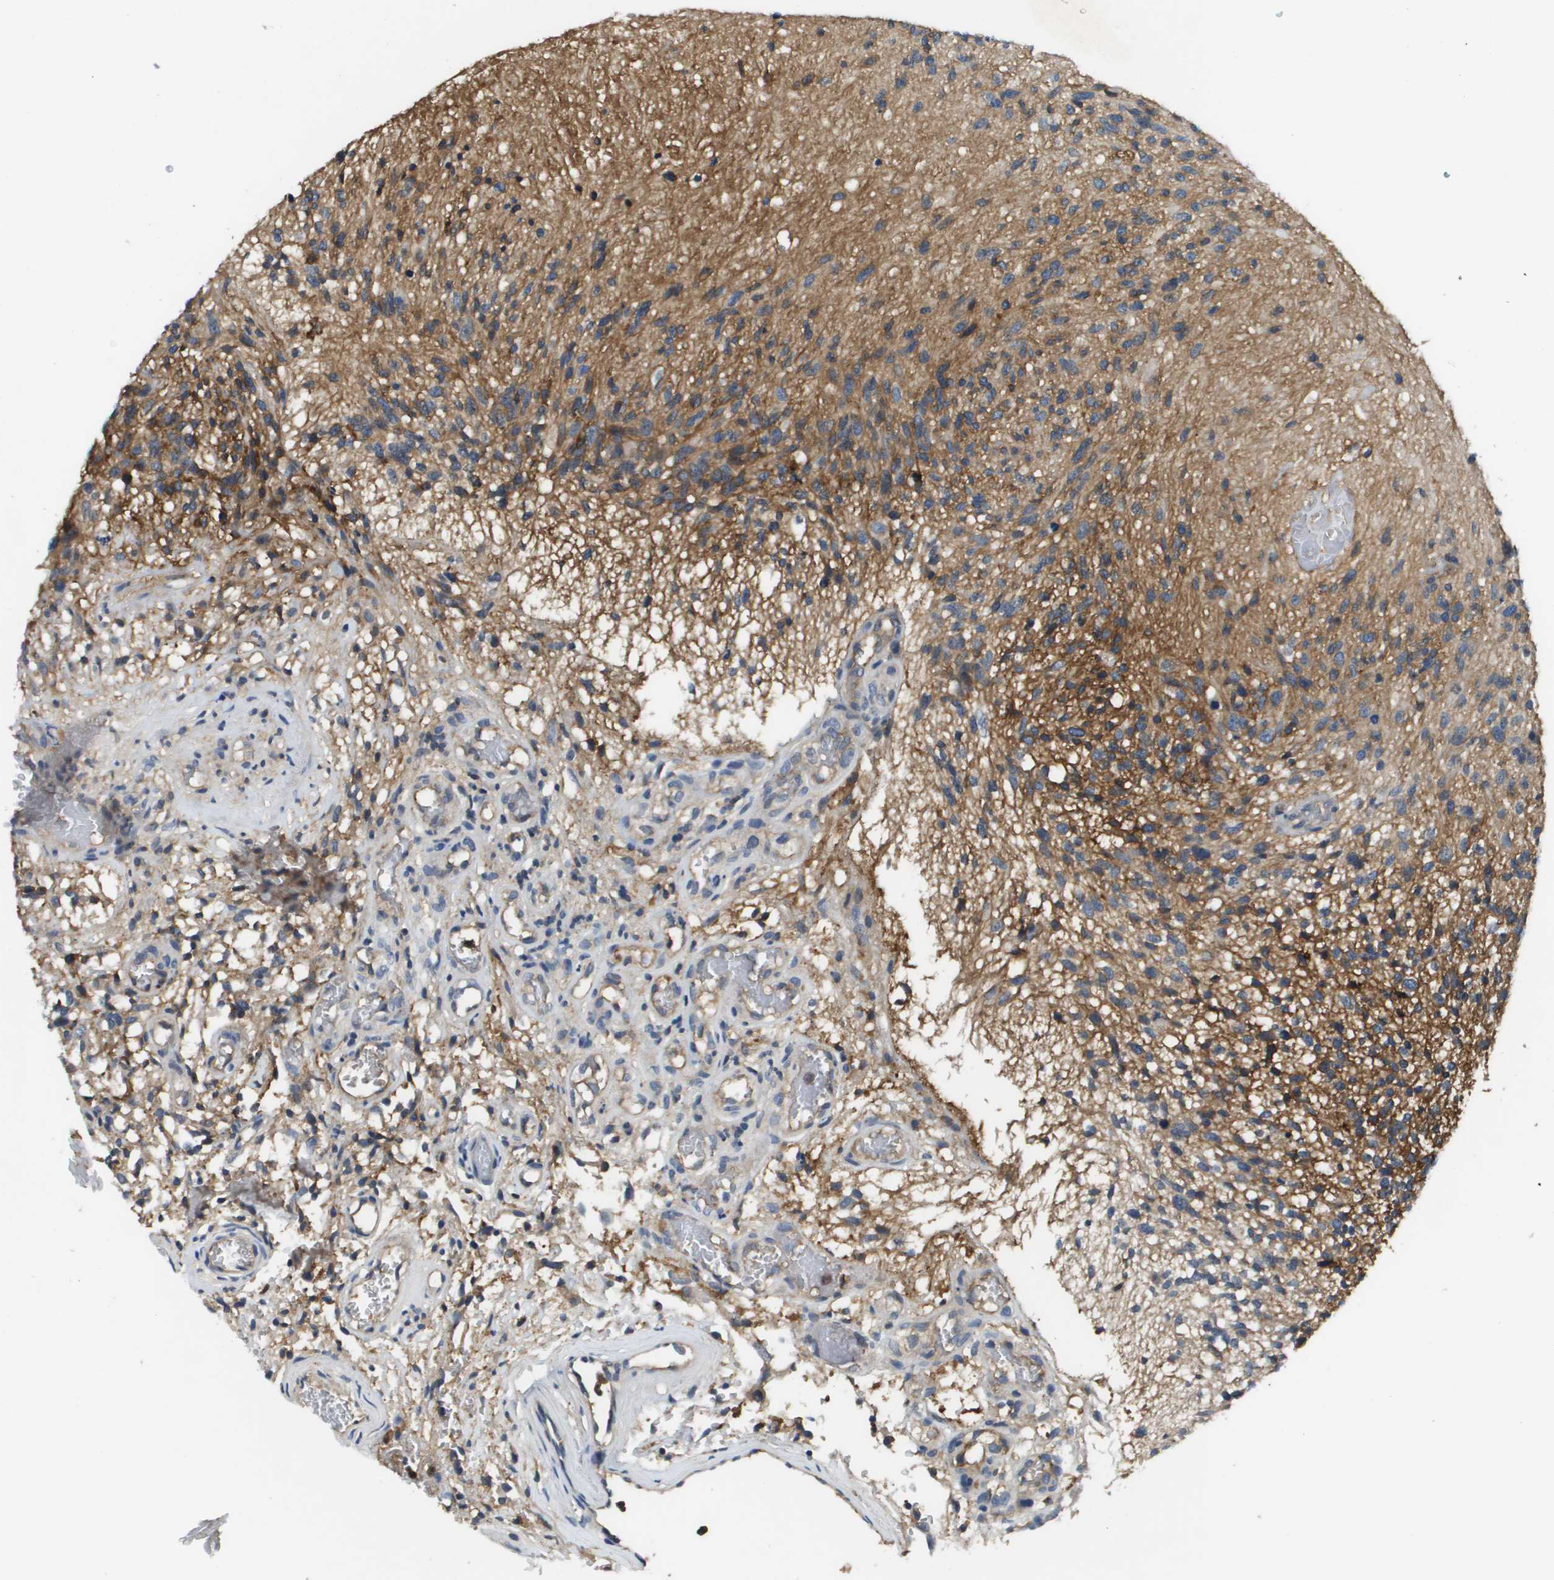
{"staining": {"intensity": "moderate", "quantity": ">75%", "location": "cytoplasmic/membranous"}, "tissue": "glioma", "cell_type": "Tumor cells", "image_type": "cancer", "snomed": [{"axis": "morphology", "description": "Normal tissue, NOS"}, {"axis": "morphology", "description": "Glioma, malignant, High grade"}, {"axis": "topography", "description": "Cerebral cortex"}], "caption": "Moderate cytoplasmic/membranous positivity is identified in approximately >75% of tumor cells in high-grade glioma (malignant).", "gene": "SLC16A3", "patient": {"sex": "male", "age": 75}}